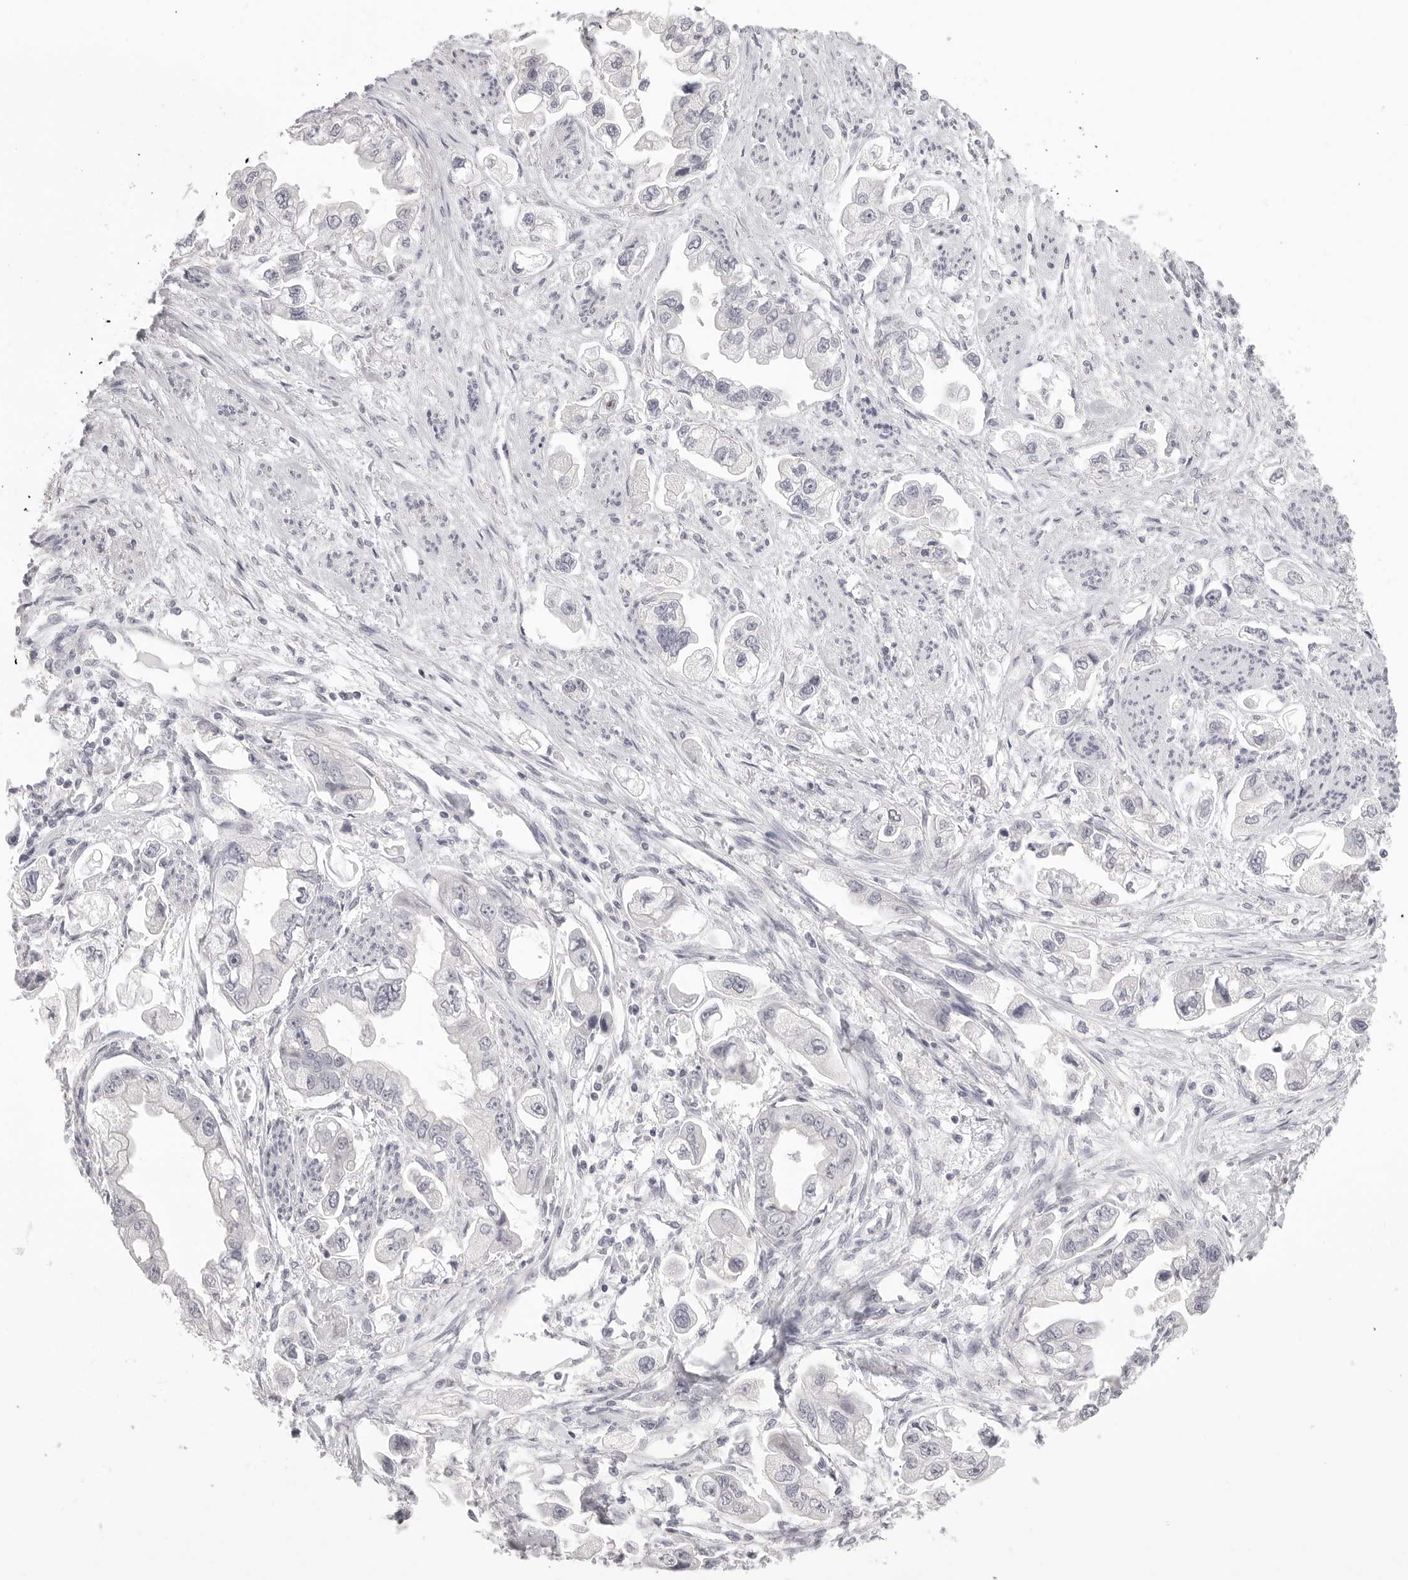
{"staining": {"intensity": "negative", "quantity": "none", "location": "none"}, "tissue": "stomach cancer", "cell_type": "Tumor cells", "image_type": "cancer", "snomed": [{"axis": "morphology", "description": "Adenocarcinoma, NOS"}, {"axis": "topography", "description": "Stomach"}], "caption": "Micrograph shows no protein staining in tumor cells of adenocarcinoma (stomach) tissue.", "gene": "HMGCS2", "patient": {"sex": "male", "age": 62}}